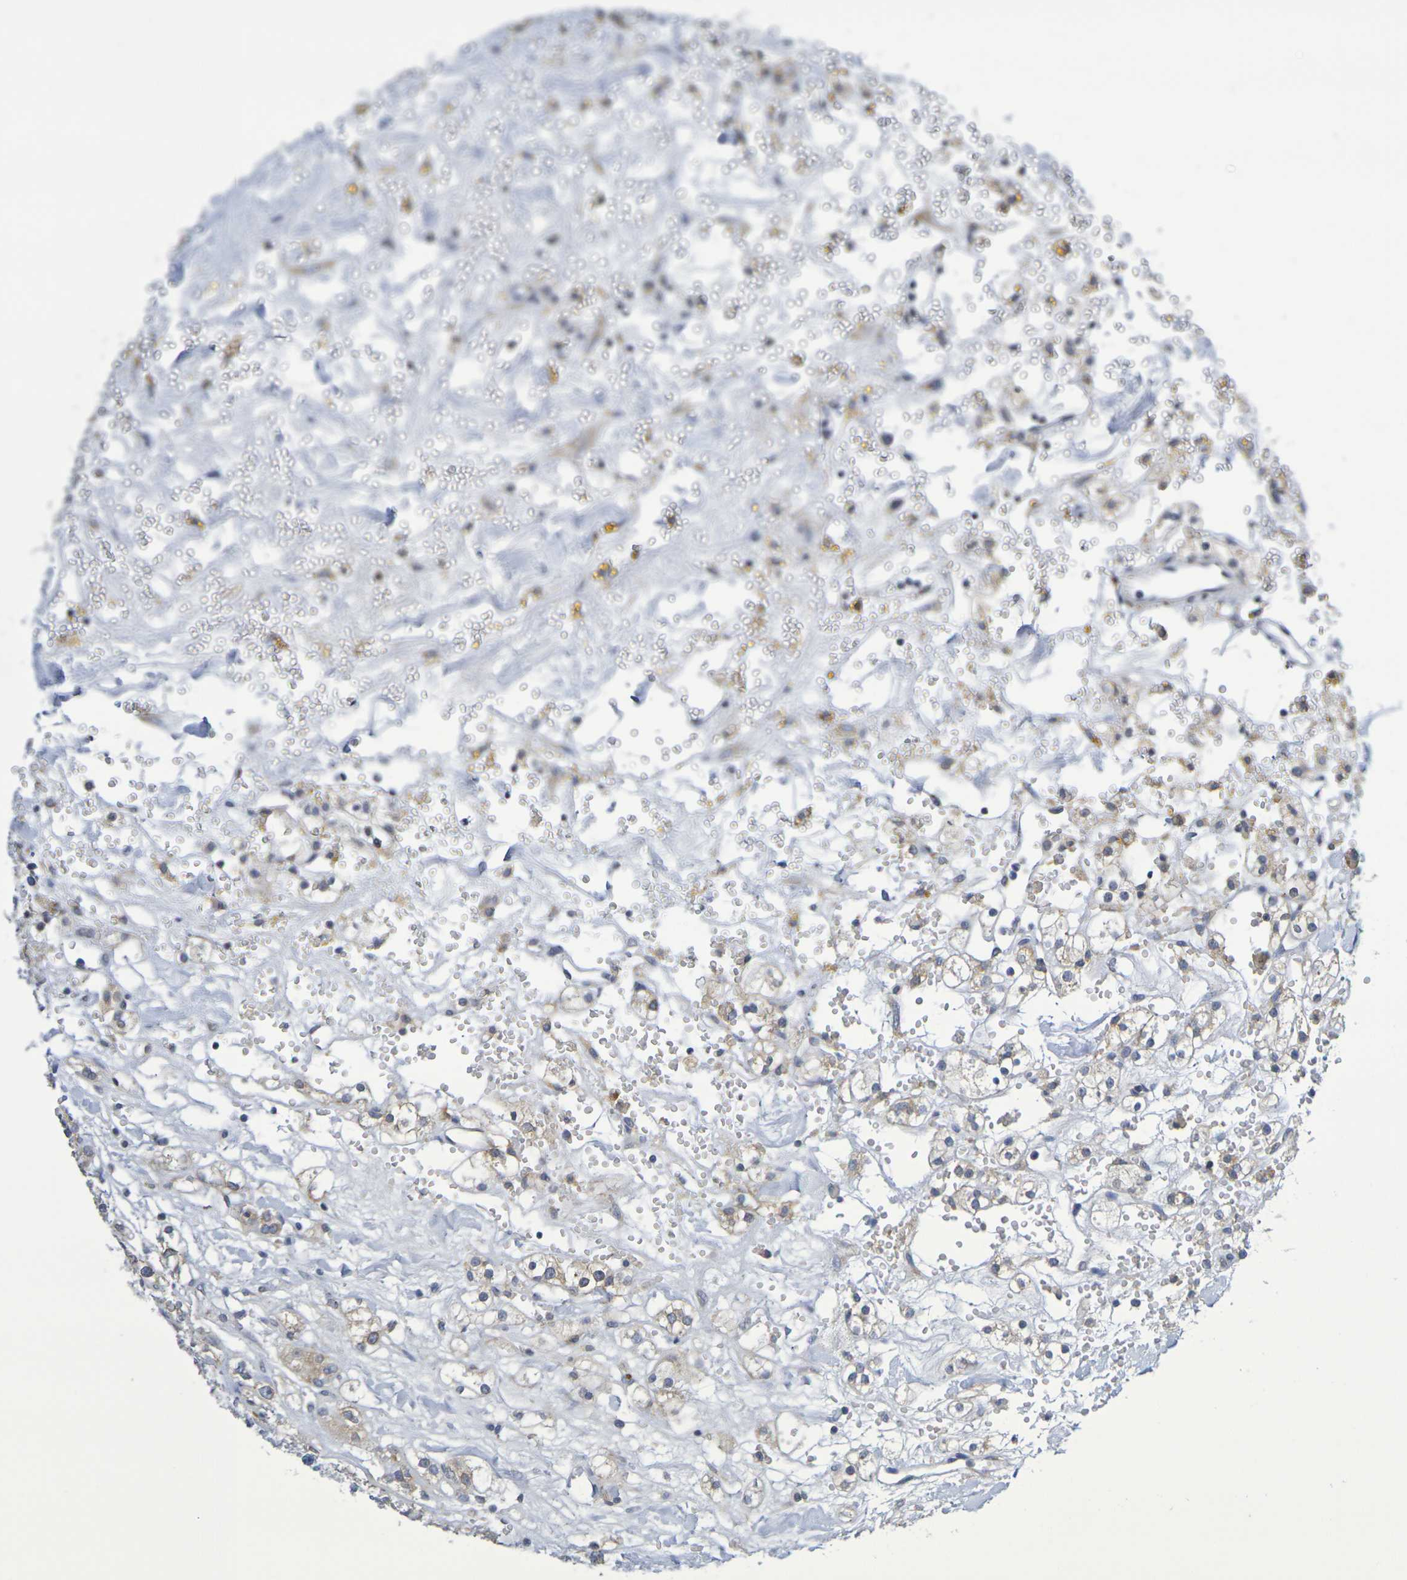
{"staining": {"intensity": "weak", "quantity": ">75%", "location": "cytoplasmic/membranous"}, "tissue": "renal cancer", "cell_type": "Tumor cells", "image_type": "cancer", "snomed": [{"axis": "morphology", "description": "Adenocarcinoma, NOS"}, {"axis": "topography", "description": "Kidney"}], "caption": "About >75% of tumor cells in human renal adenocarcinoma reveal weak cytoplasmic/membranous protein positivity as visualized by brown immunohistochemical staining.", "gene": "CHRNB1", "patient": {"sex": "male", "age": 61}}